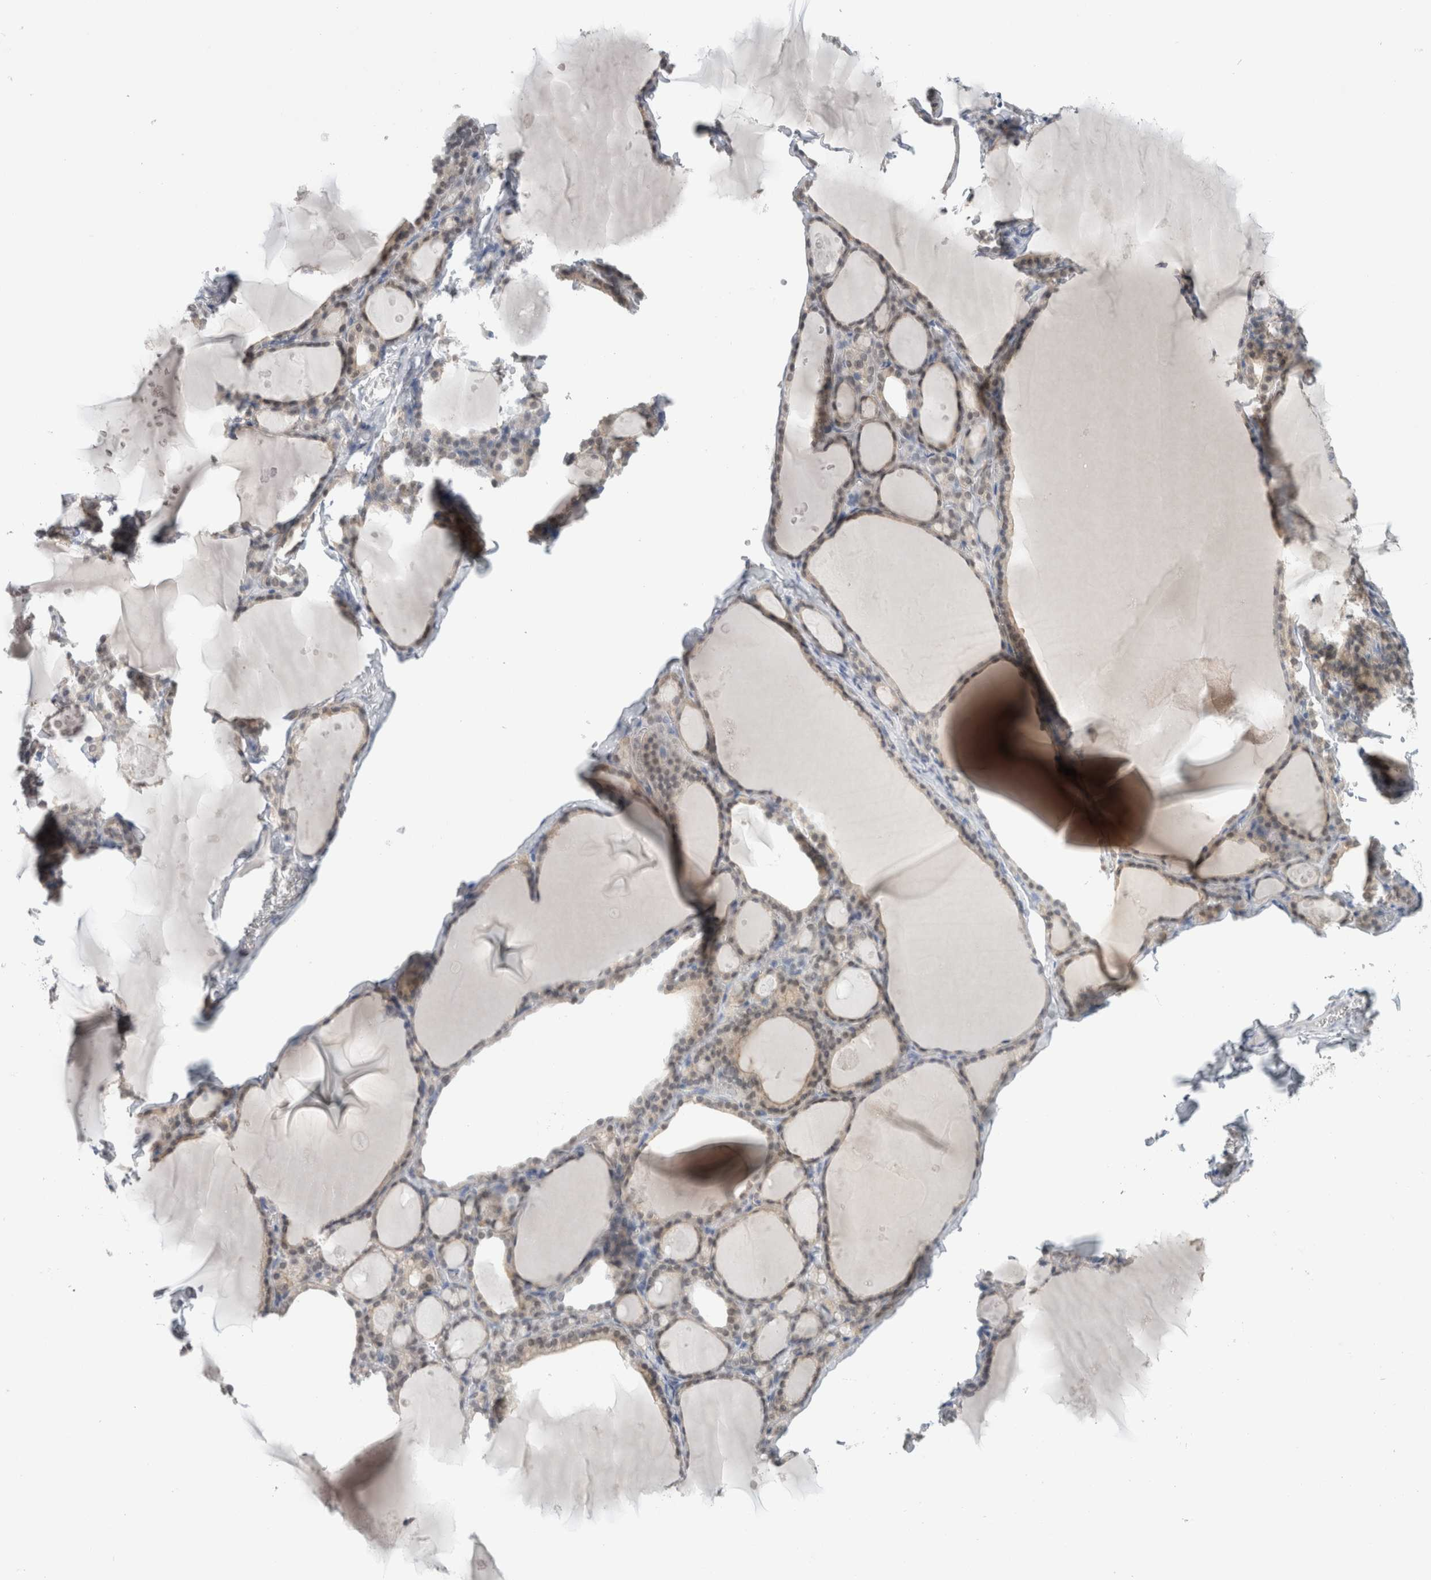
{"staining": {"intensity": "weak", "quantity": "<25%", "location": "cytoplasmic/membranous"}, "tissue": "thyroid gland", "cell_type": "Glandular cells", "image_type": "normal", "snomed": [{"axis": "morphology", "description": "Normal tissue, NOS"}, {"axis": "topography", "description": "Thyroid gland"}], "caption": "Immunohistochemistry of normal human thyroid gland exhibits no expression in glandular cells. The staining is performed using DAB brown chromogen with nuclei counter-stained in using hematoxylin.", "gene": "CASP6", "patient": {"sex": "male", "age": 56}}